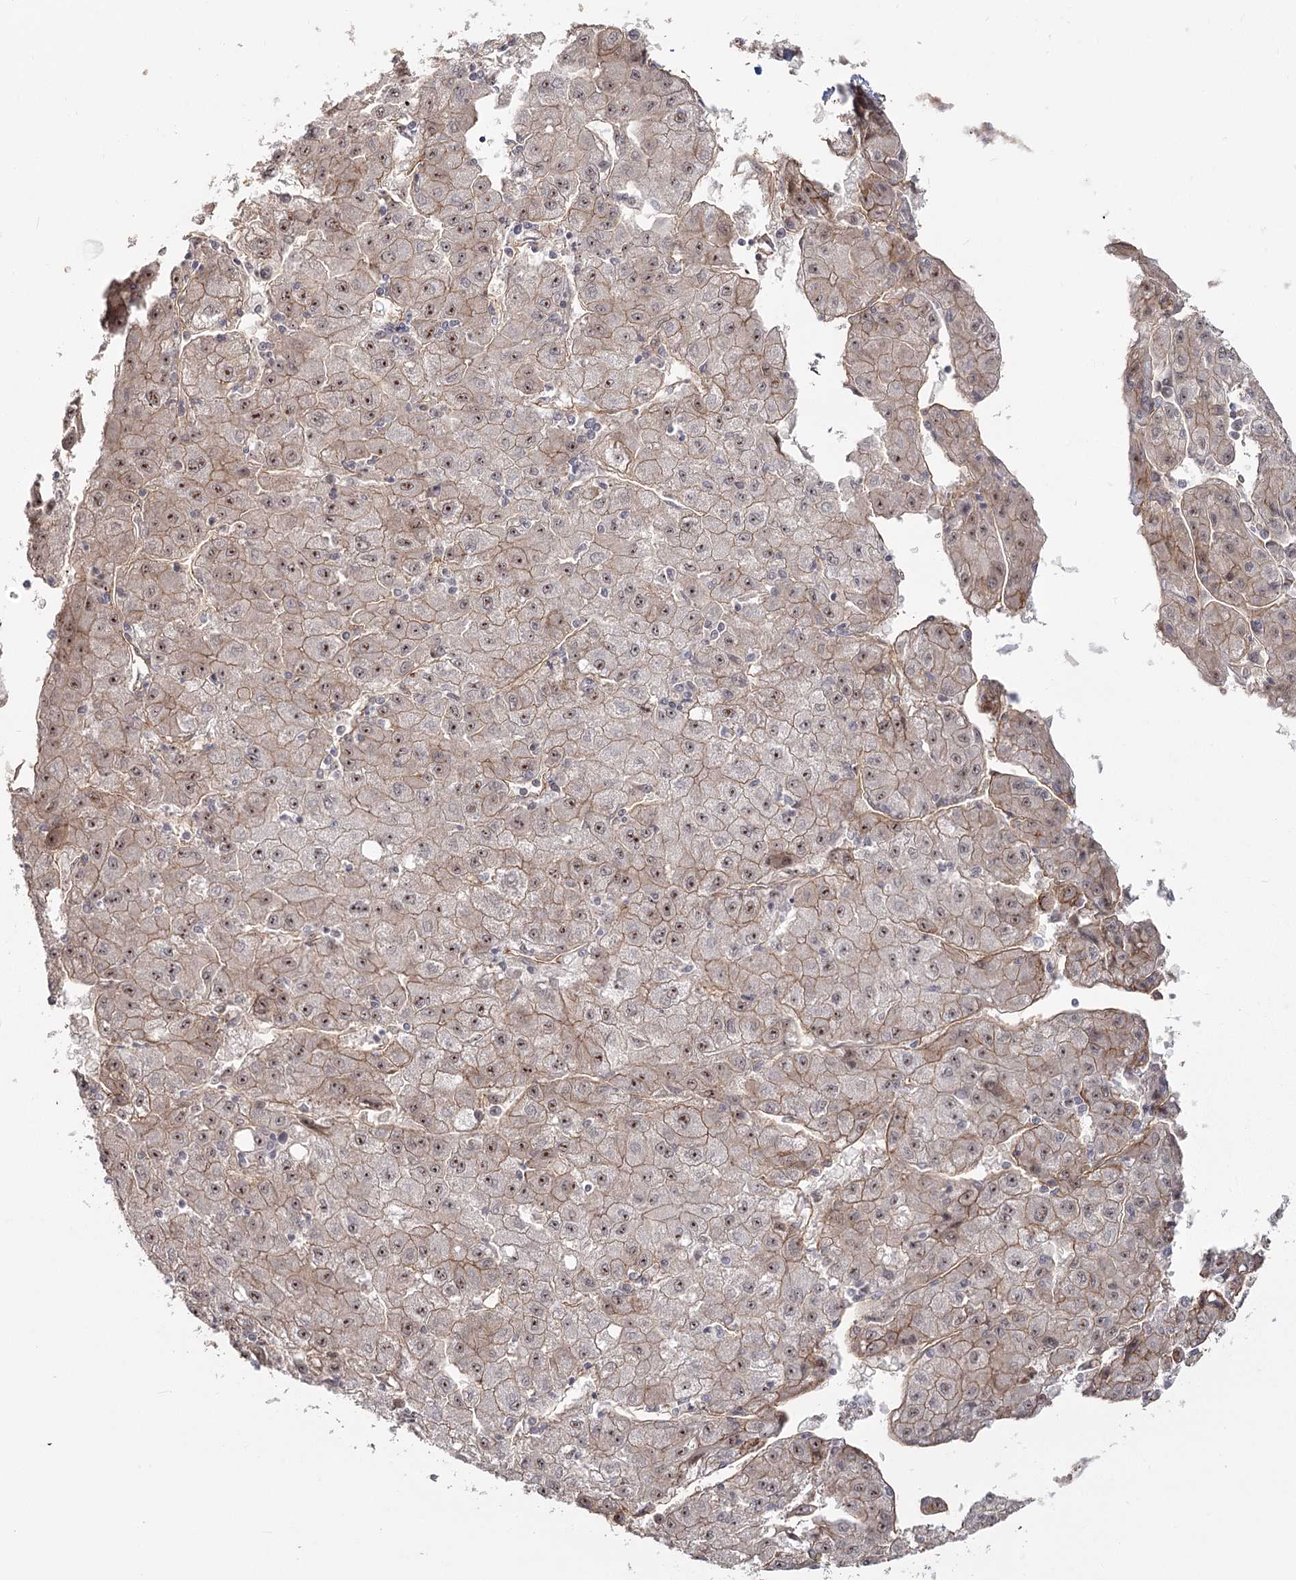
{"staining": {"intensity": "moderate", "quantity": ">75%", "location": "cytoplasmic/membranous,nuclear"}, "tissue": "liver cancer", "cell_type": "Tumor cells", "image_type": "cancer", "snomed": [{"axis": "morphology", "description": "Carcinoma, Hepatocellular, NOS"}, {"axis": "topography", "description": "Liver"}], "caption": "Immunohistochemical staining of human liver hepatocellular carcinoma displays moderate cytoplasmic/membranous and nuclear protein positivity in about >75% of tumor cells.", "gene": "RPP14", "patient": {"sex": "male", "age": 72}}